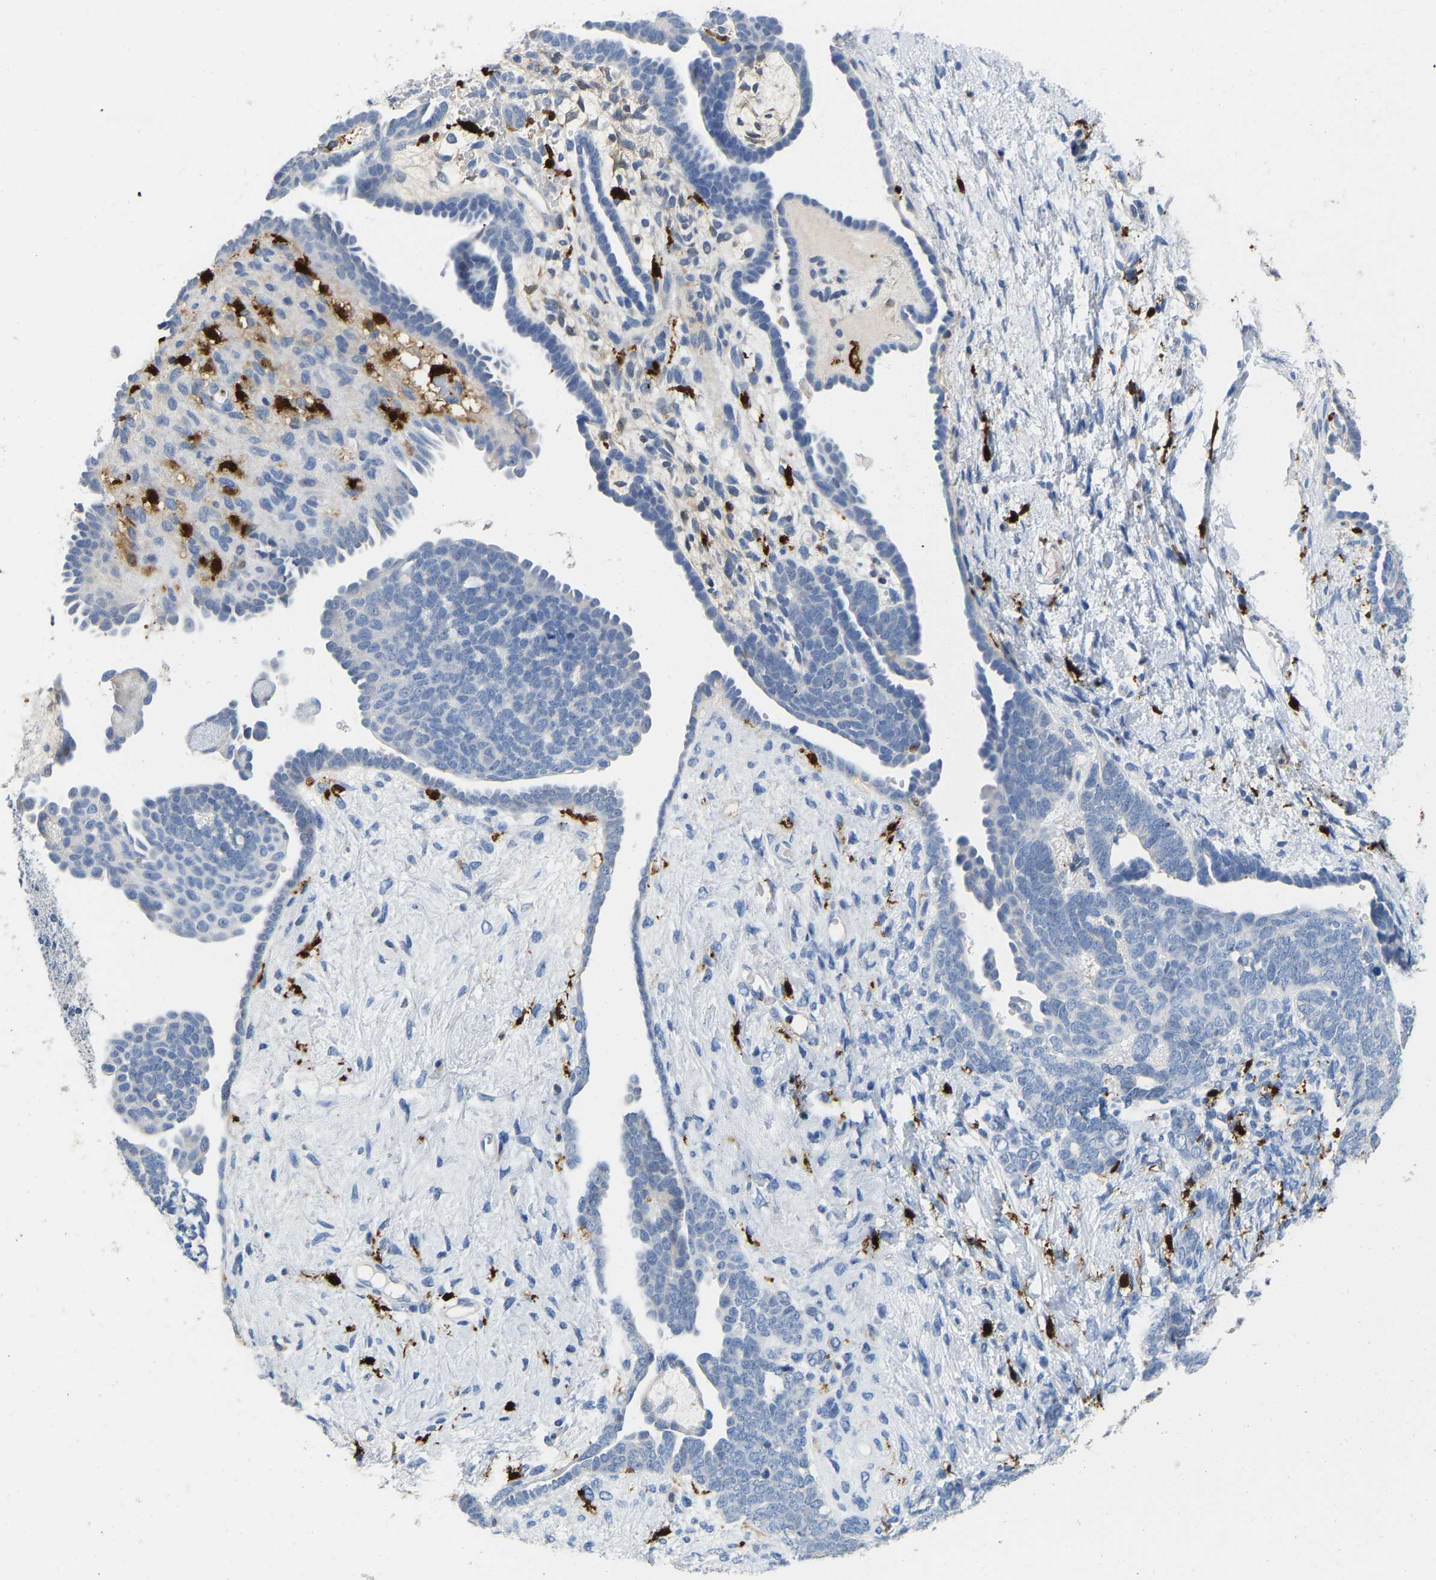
{"staining": {"intensity": "negative", "quantity": "none", "location": "none"}, "tissue": "endometrial cancer", "cell_type": "Tumor cells", "image_type": "cancer", "snomed": [{"axis": "morphology", "description": "Neoplasm, malignant, NOS"}, {"axis": "topography", "description": "Endometrium"}], "caption": "There is no significant expression in tumor cells of endometrial cancer.", "gene": "ULBP2", "patient": {"sex": "female", "age": 74}}